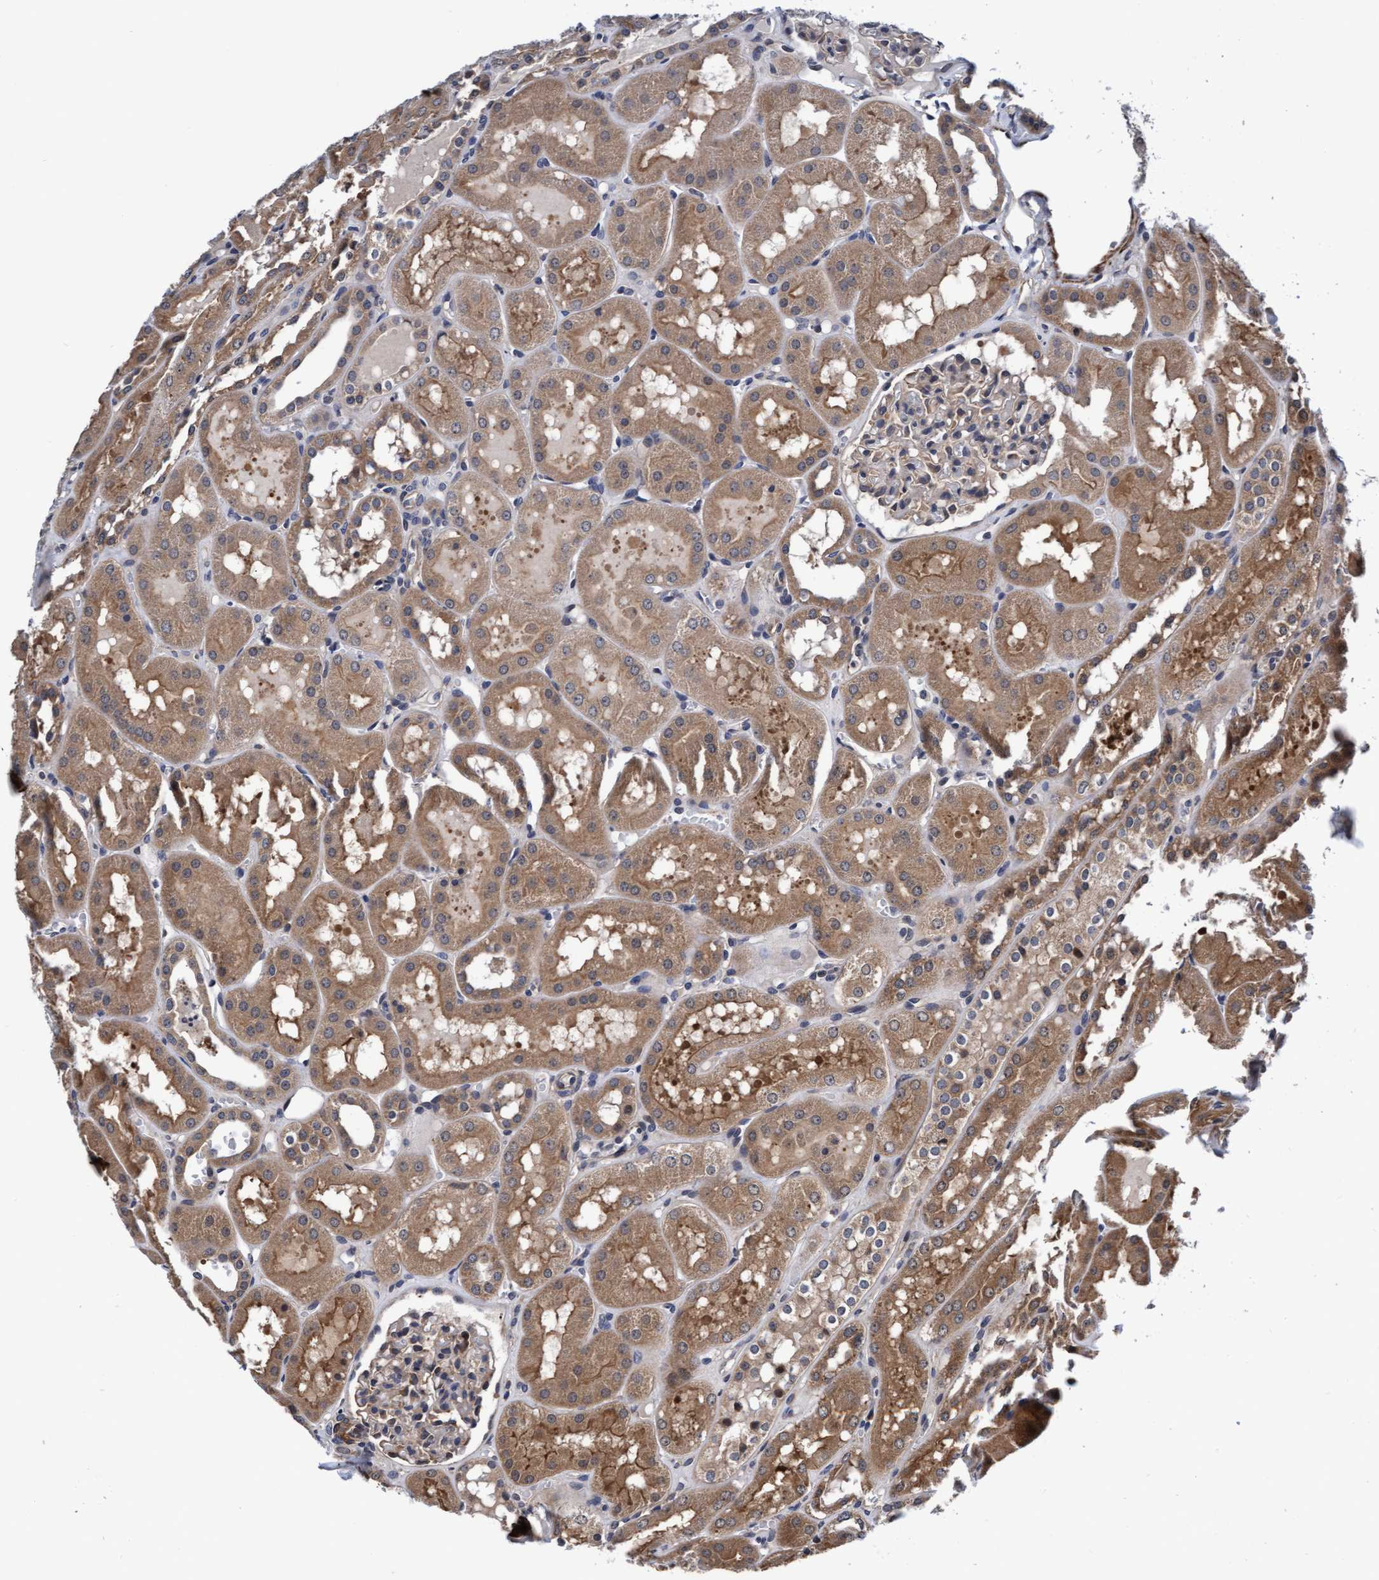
{"staining": {"intensity": "weak", "quantity": ">75%", "location": "cytoplasmic/membranous"}, "tissue": "kidney", "cell_type": "Cells in glomeruli", "image_type": "normal", "snomed": [{"axis": "morphology", "description": "Normal tissue, NOS"}, {"axis": "topography", "description": "Kidney"}, {"axis": "topography", "description": "Urinary bladder"}], "caption": "Immunohistochemical staining of normal kidney demonstrates weak cytoplasmic/membranous protein staining in about >75% of cells in glomeruli.", "gene": "EFCAB13", "patient": {"sex": "male", "age": 16}}